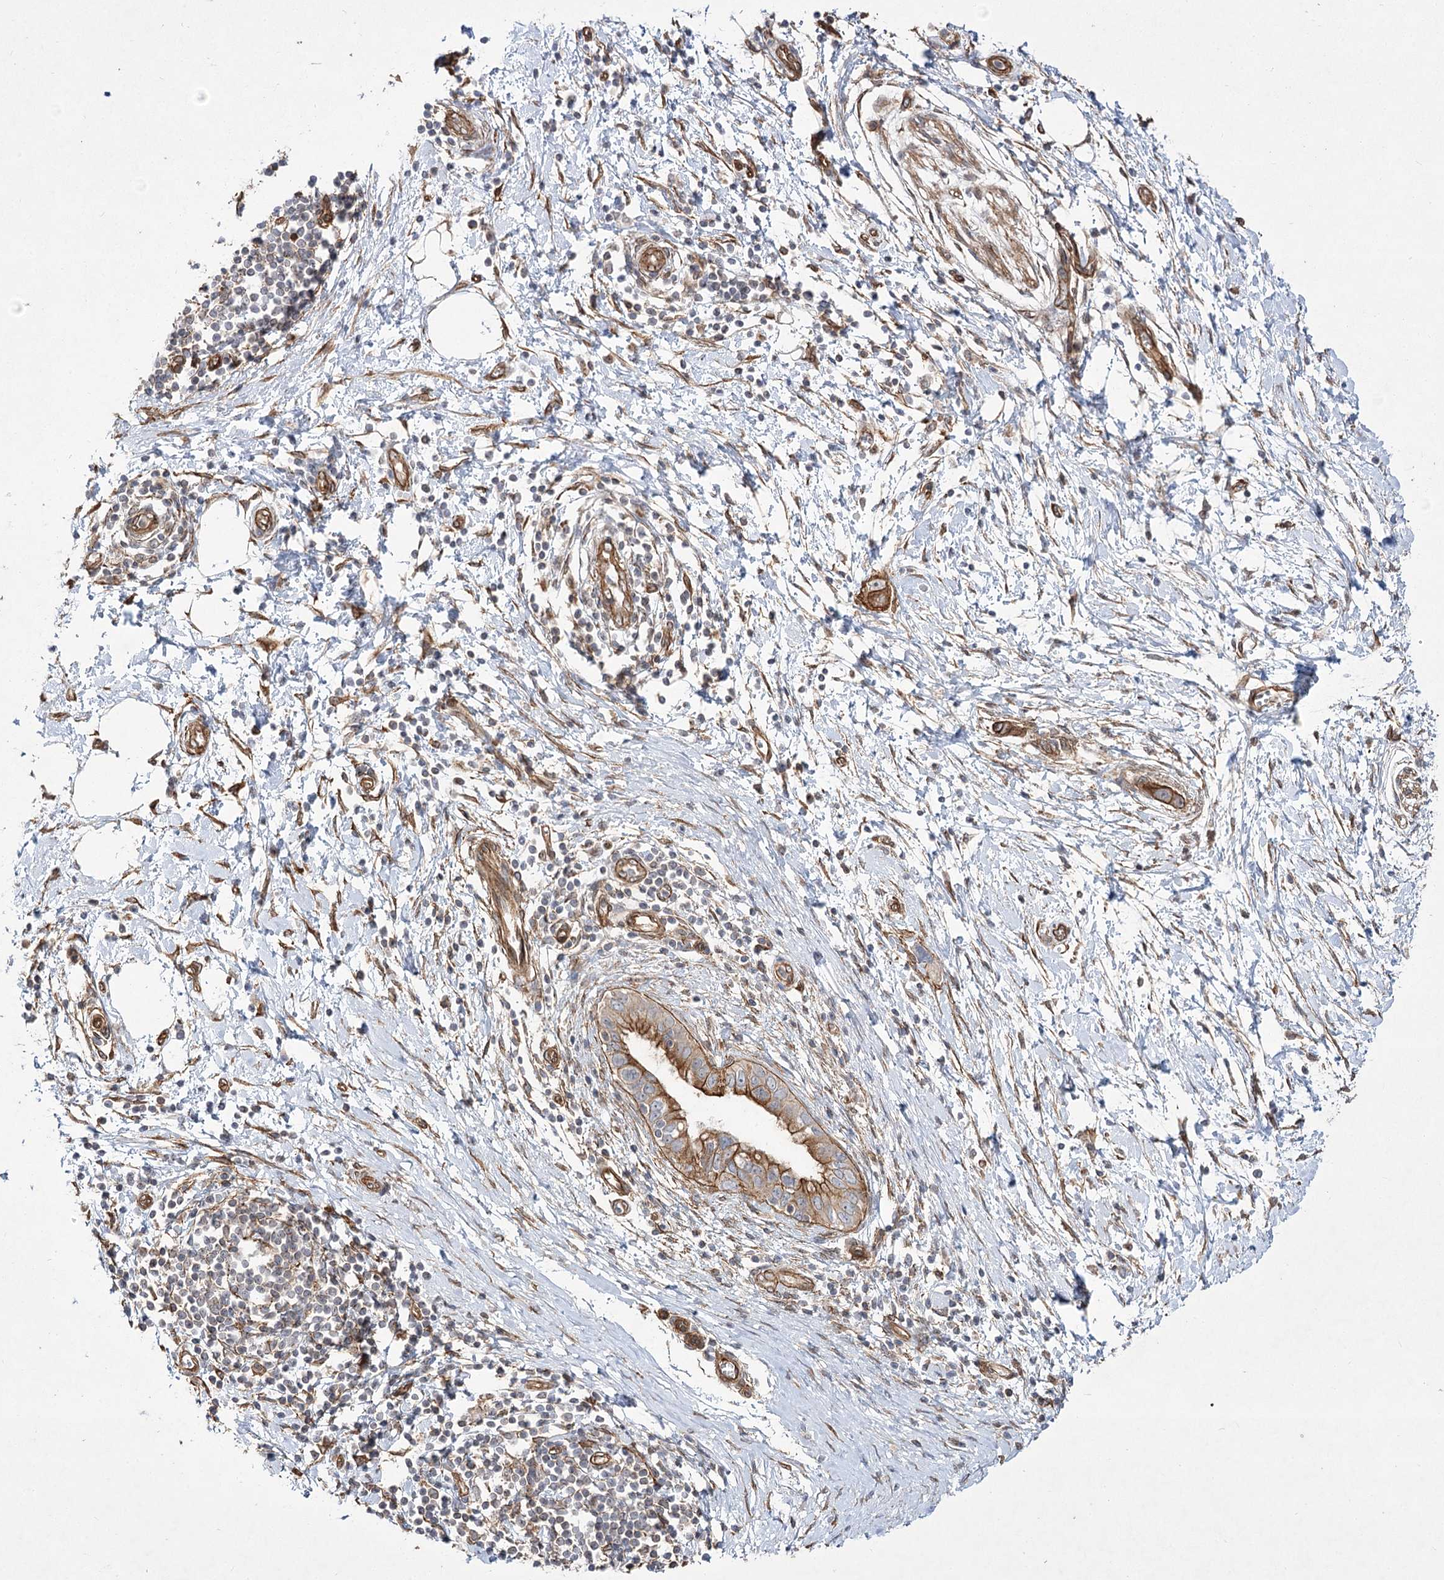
{"staining": {"intensity": "strong", "quantity": ">75%", "location": "cytoplasmic/membranous"}, "tissue": "pancreatic cancer", "cell_type": "Tumor cells", "image_type": "cancer", "snomed": [{"axis": "morphology", "description": "Normal tissue, NOS"}, {"axis": "morphology", "description": "Adenocarcinoma, NOS"}, {"axis": "topography", "description": "Pancreas"}, {"axis": "topography", "description": "Peripheral nerve tissue"}], "caption": "Immunohistochemical staining of pancreatic adenocarcinoma reveals strong cytoplasmic/membranous protein positivity in about >75% of tumor cells.", "gene": "SH3BP5L", "patient": {"sex": "male", "age": 59}}